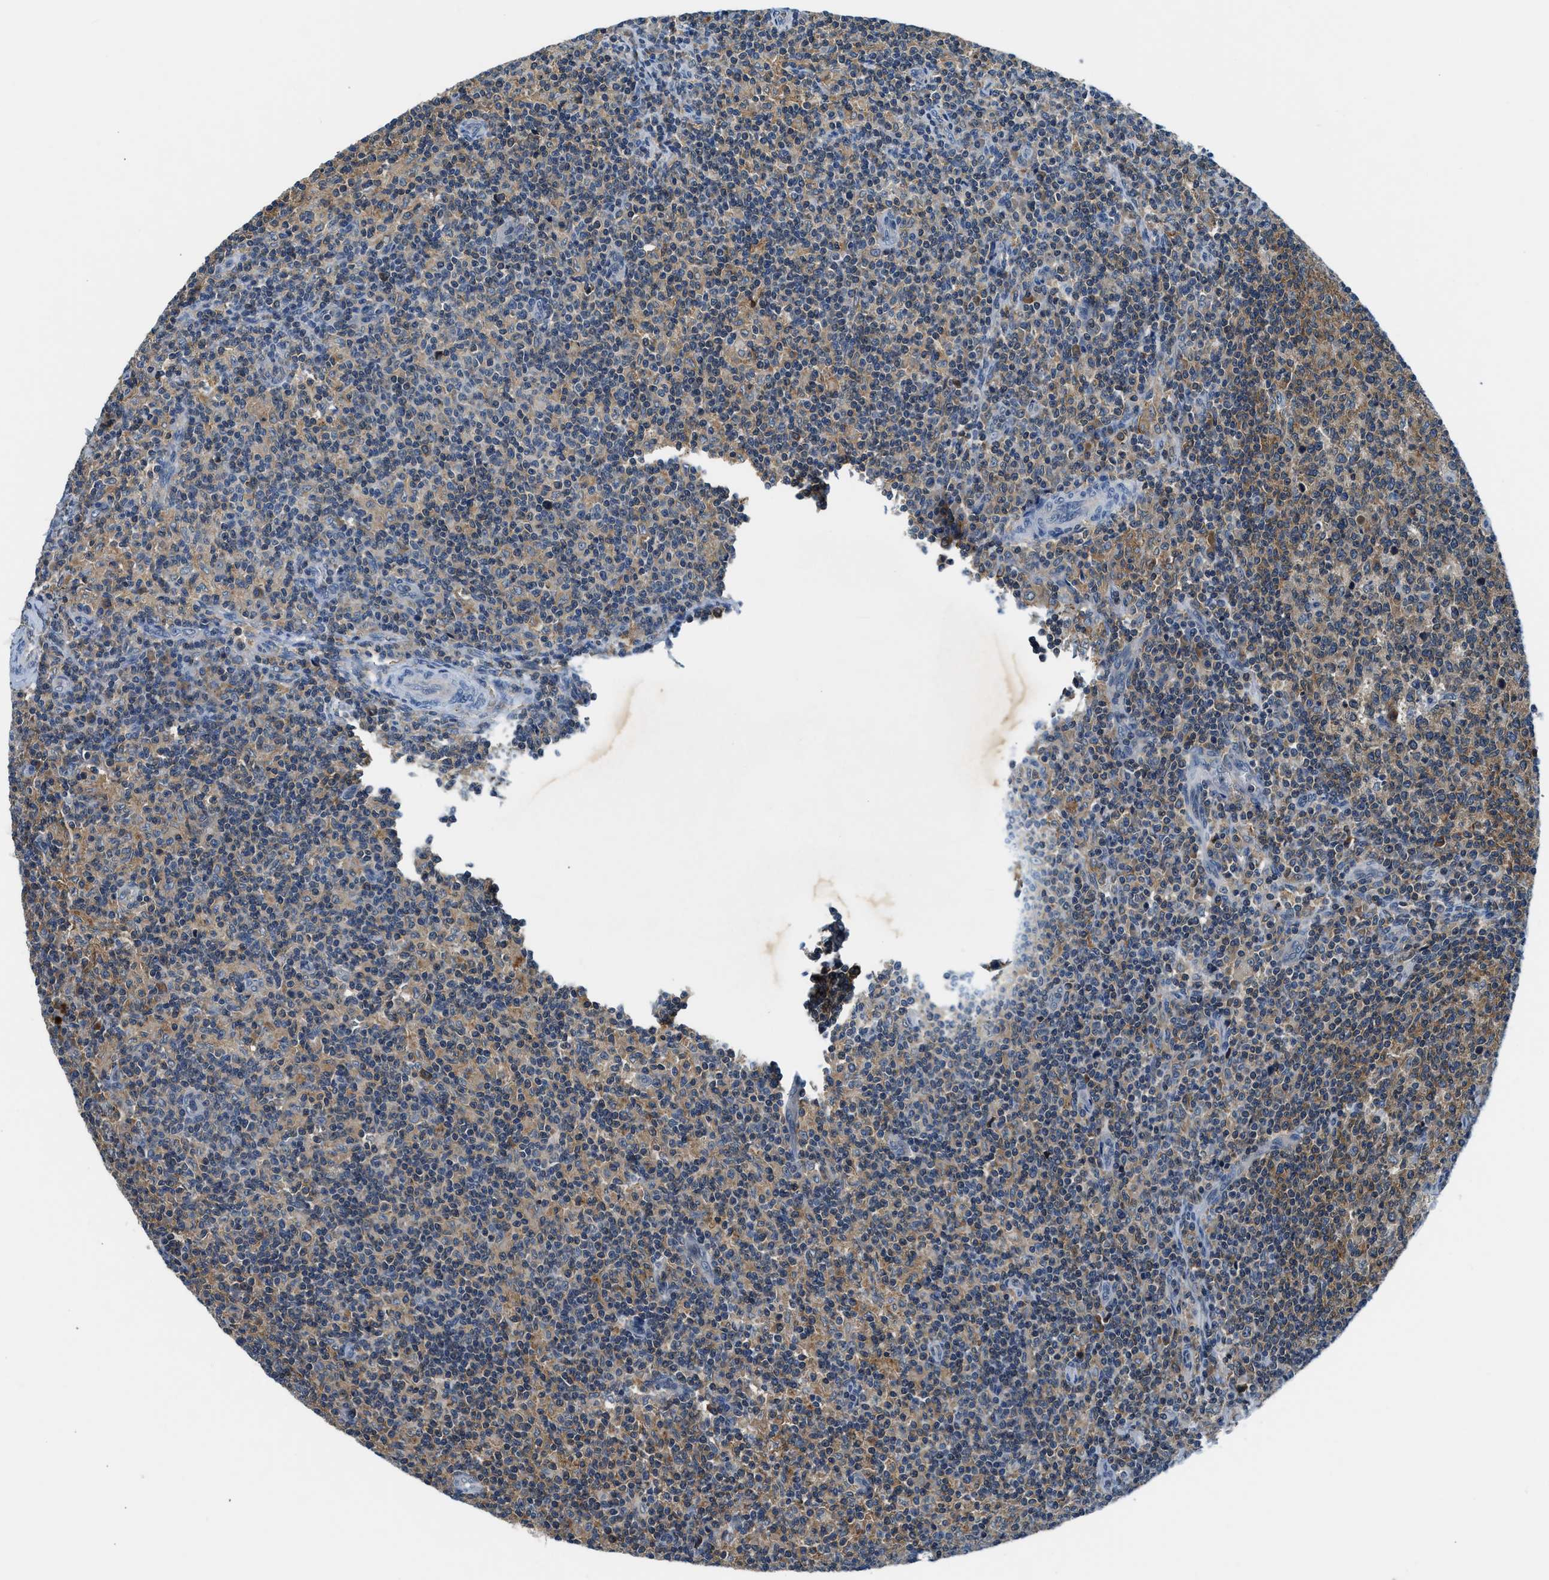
{"staining": {"intensity": "moderate", "quantity": ">75%", "location": "cytoplasmic/membranous"}, "tissue": "lymph node", "cell_type": "Germinal center cells", "image_type": "normal", "snomed": [{"axis": "morphology", "description": "Normal tissue, NOS"}, {"axis": "morphology", "description": "Inflammation, NOS"}, {"axis": "topography", "description": "Lymph node"}], "caption": "Moderate cytoplasmic/membranous positivity is present in approximately >75% of germinal center cells in normal lymph node.", "gene": "PAFAH2", "patient": {"sex": "male", "age": 55}}